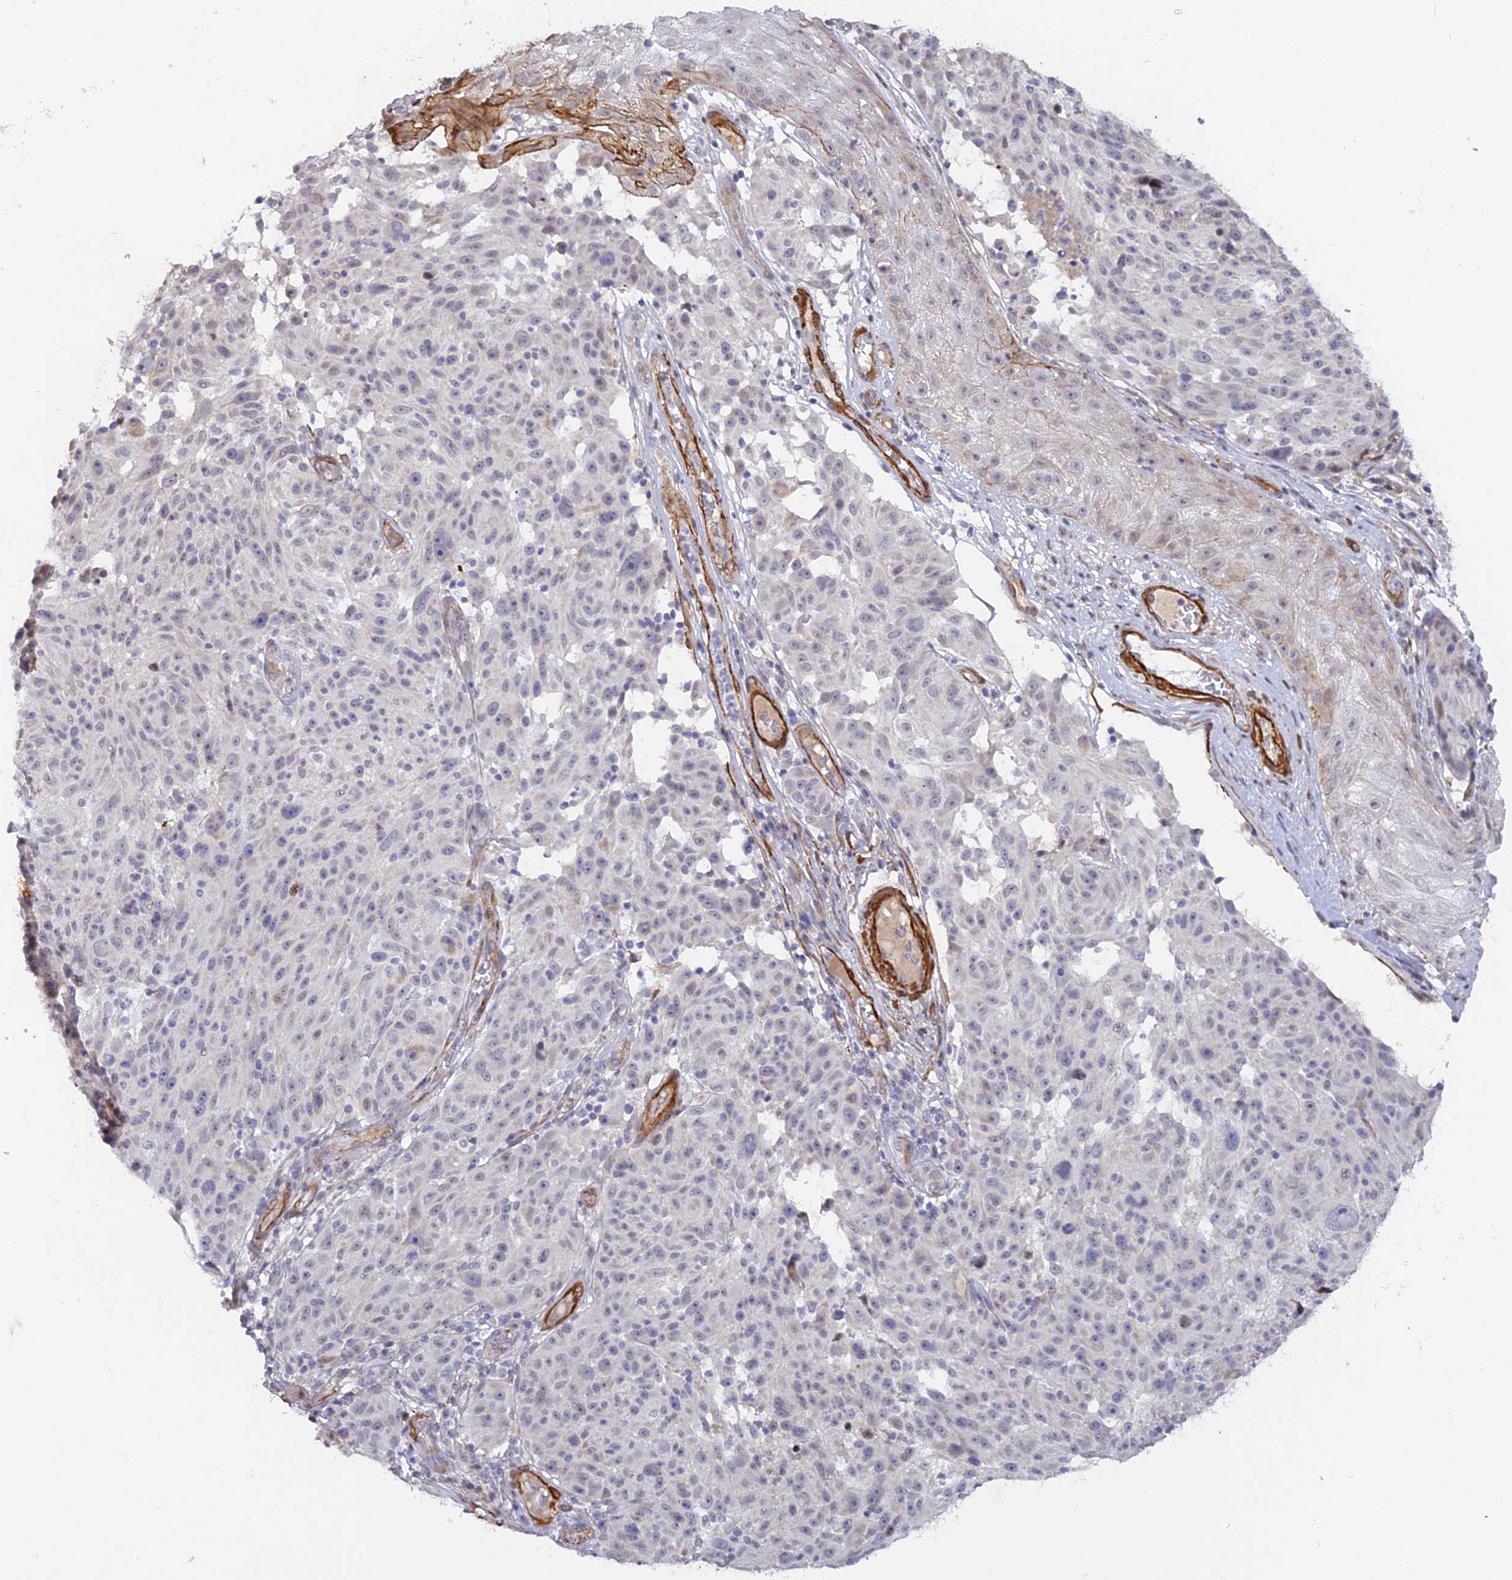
{"staining": {"intensity": "negative", "quantity": "none", "location": "none"}, "tissue": "melanoma", "cell_type": "Tumor cells", "image_type": "cancer", "snomed": [{"axis": "morphology", "description": "Malignant melanoma, NOS"}, {"axis": "topography", "description": "Skin"}], "caption": "Immunohistochemical staining of human melanoma demonstrates no significant positivity in tumor cells. Brightfield microscopy of immunohistochemistry (IHC) stained with DAB (brown) and hematoxylin (blue), captured at high magnification.", "gene": "CCDC154", "patient": {"sex": "male", "age": 53}}